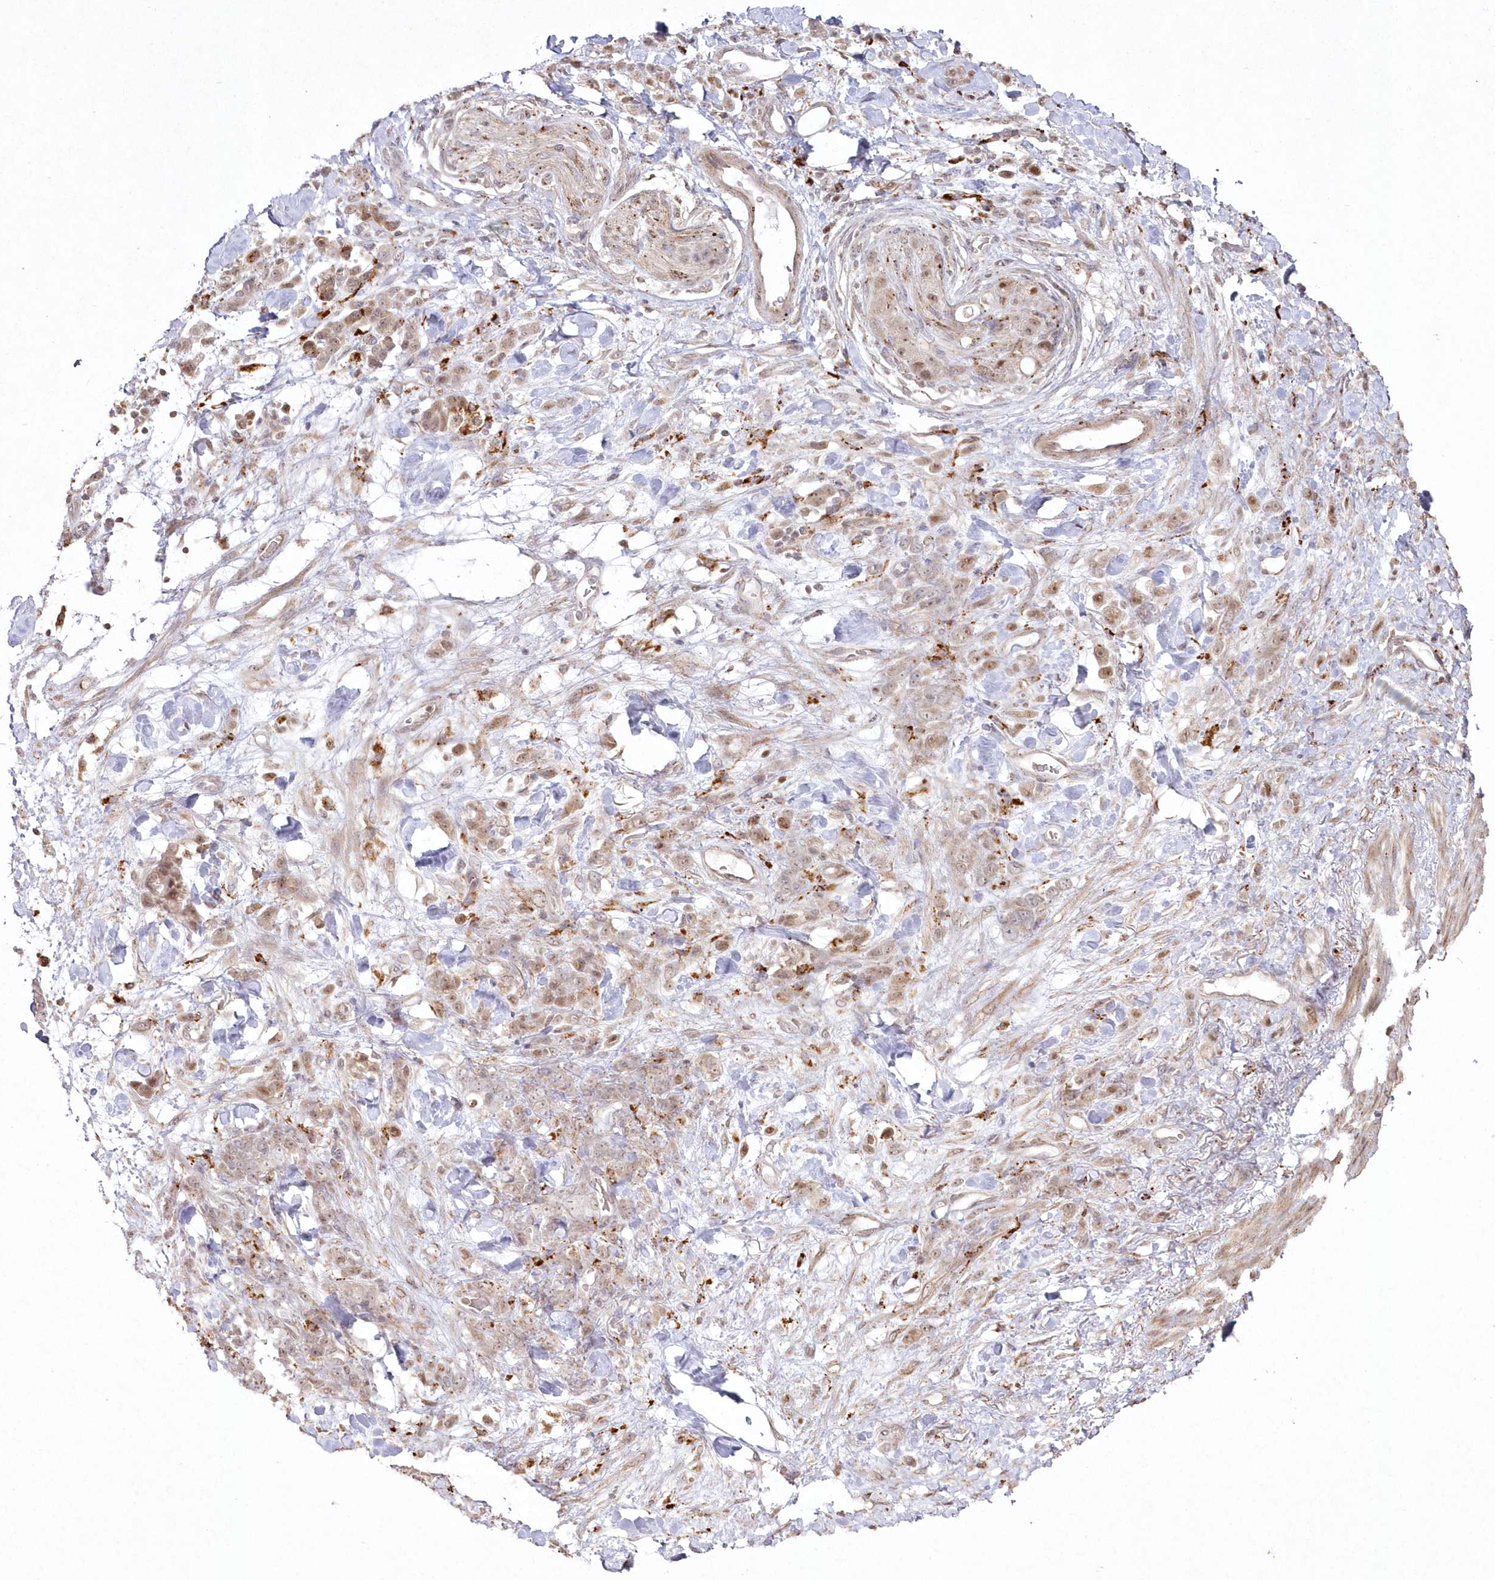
{"staining": {"intensity": "moderate", "quantity": "25%-75%", "location": "nuclear"}, "tissue": "stomach cancer", "cell_type": "Tumor cells", "image_type": "cancer", "snomed": [{"axis": "morphology", "description": "Normal tissue, NOS"}, {"axis": "morphology", "description": "Adenocarcinoma, NOS"}, {"axis": "topography", "description": "Stomach"}], "caption": "The micrograph reveals staining of stomach cancer (adenocarcinoma), revealing moderate nuclear protein positivity (brown color) within tumor cells.", "gene": "ARSB", "patient": {"sex": "male", "age": 82}}